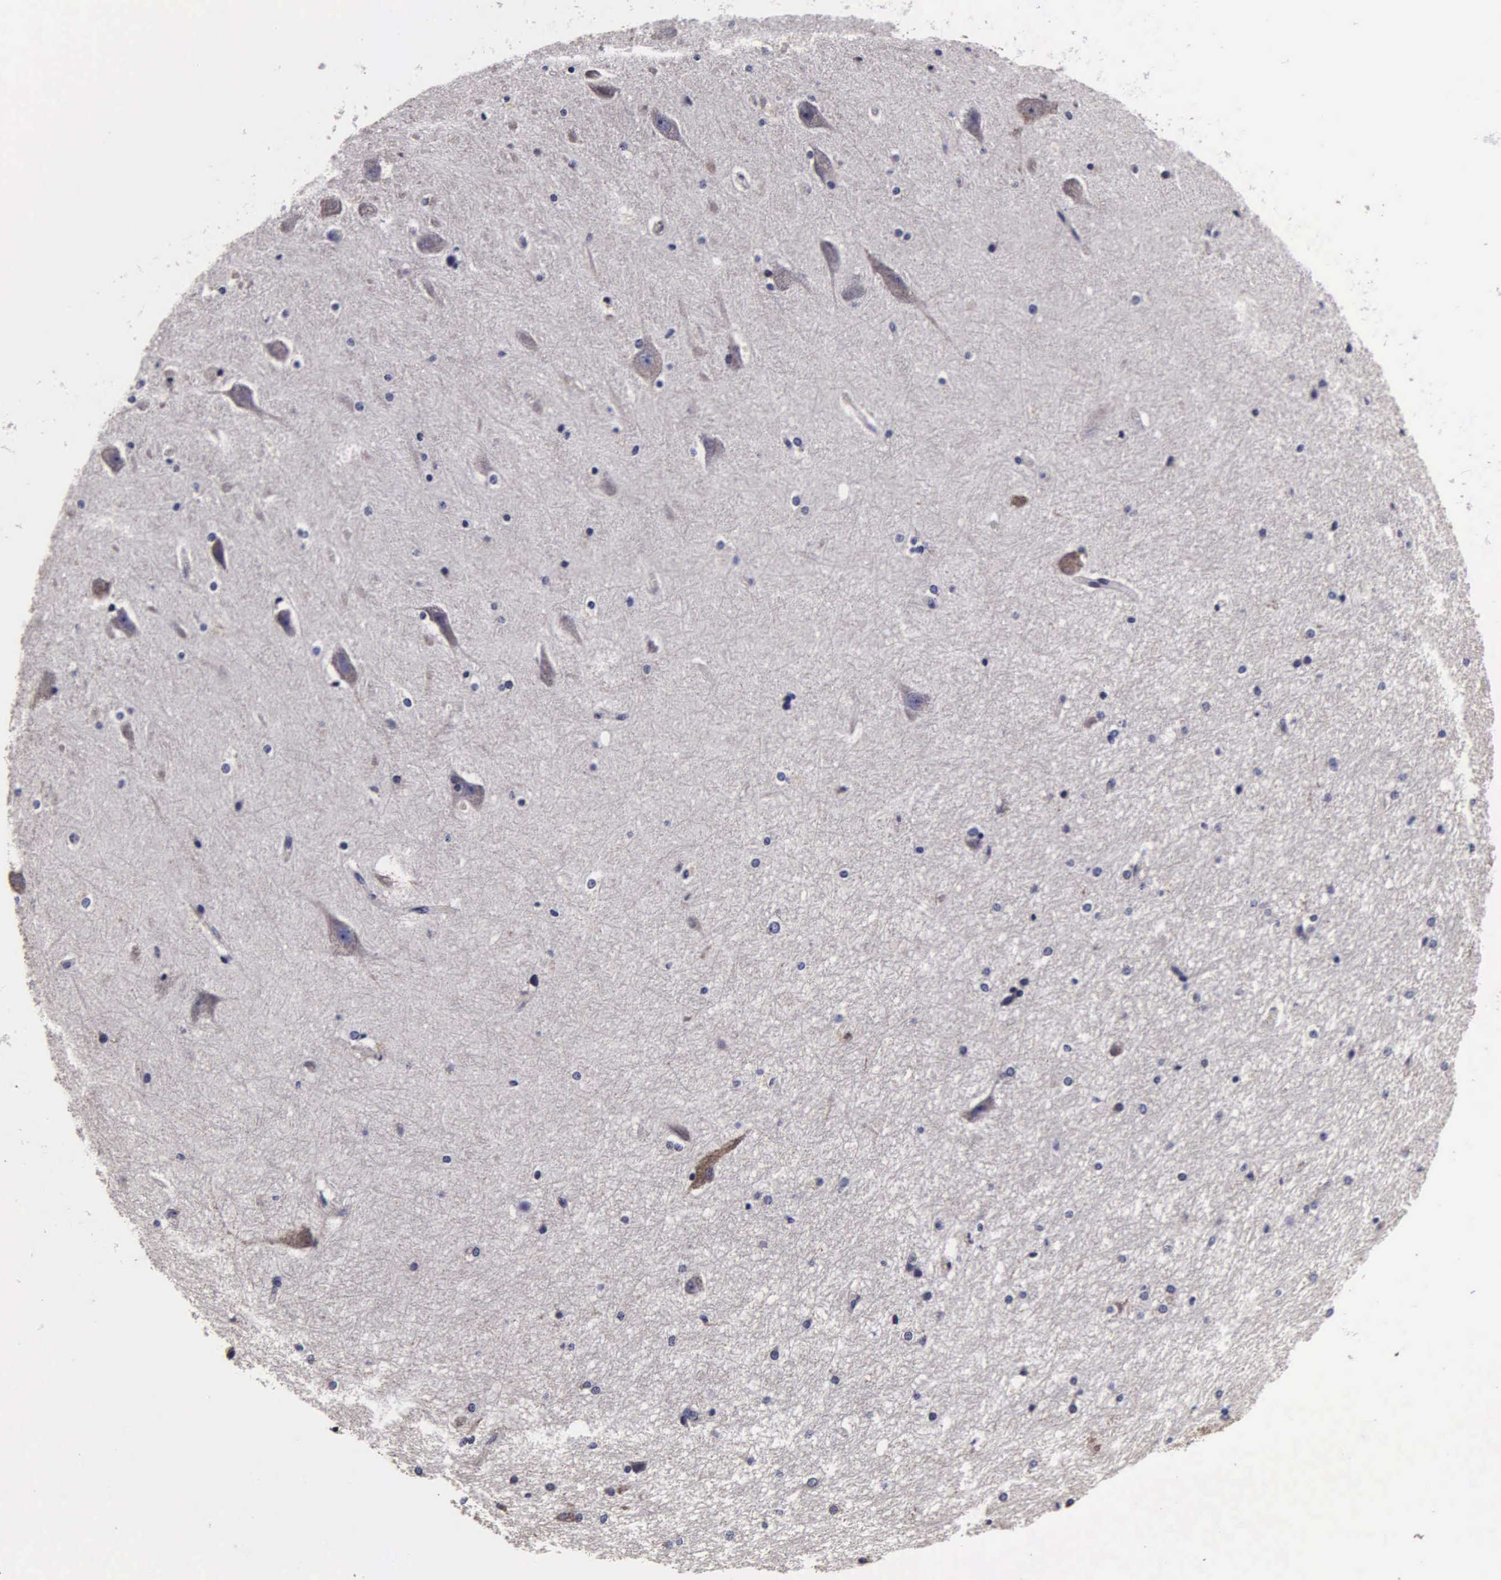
{"staining": {"intensity": "negative", "quantity": "none", "location": "none"}, "tissue": "hippocampus", "cell_type": "Glial cells", "image_type": "normal", "snomed": [{"axis": "morphology", "description": "Normal tissue, NOS"}, {"axis": "topography", "description": "Hippocampus"}], "caption": "The histopathology image demonstrates no significant expression in glial cells of hippocampus. (DAB (3,3'-diaminobenzidine) immunohistochemistry (IHC), high magnification).", "gene": "PSMA3", "patient": {"sex": "female", "age": 19}}